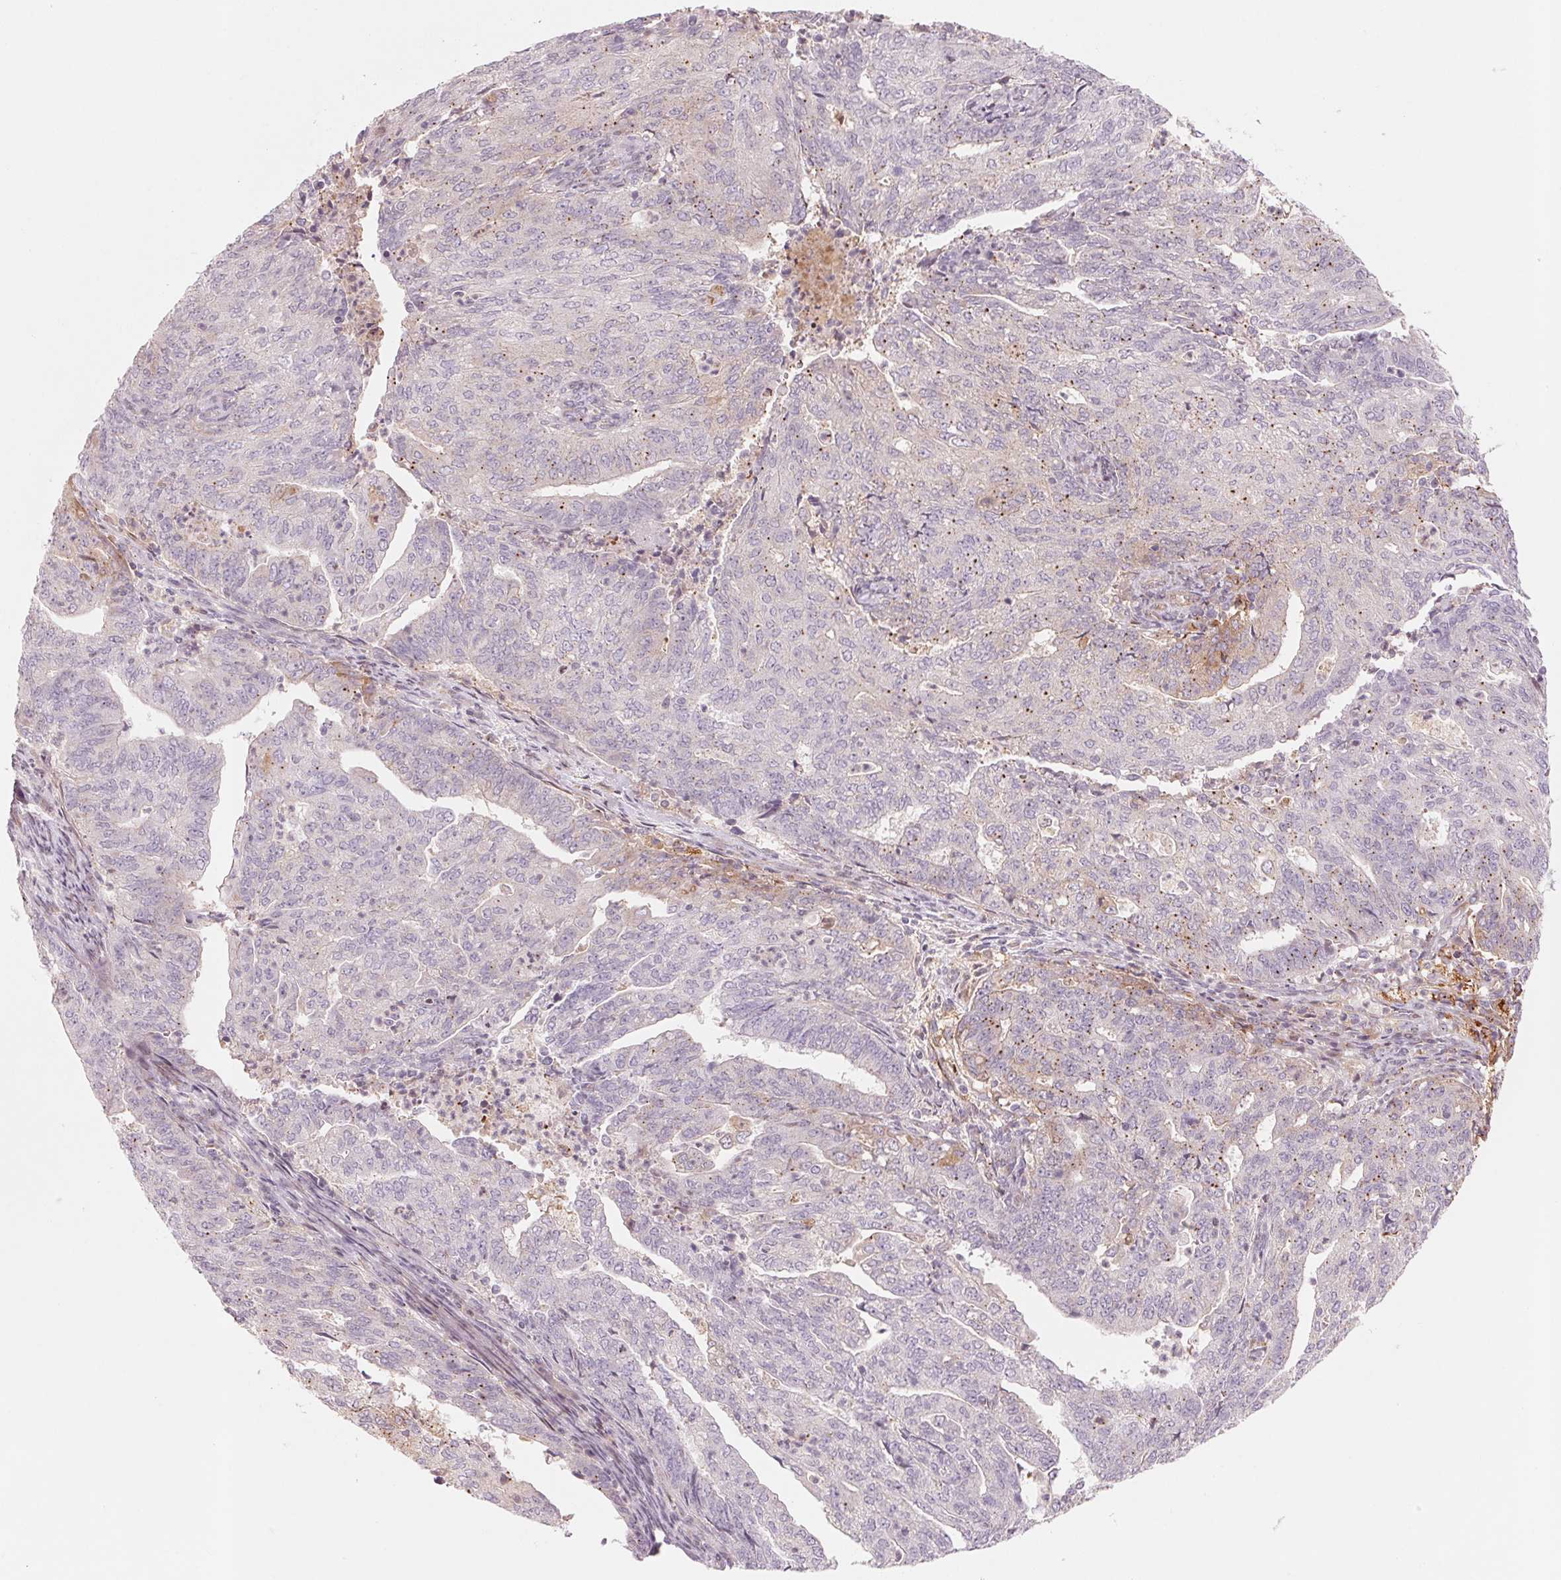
{"staining": {"intensity": "moderate", "quantity": "<25%", "location": "cytoplasmic/membranous"}, "tissue": "endometrial cancer", "cell_type": "Tumor cells", "image_type": "cancer", "snomed": [{"axis": "morphology", "description": "Adenocarcinoma, NOS"}, {"axis": "topography", "description": "Endometrium"}], "caption": "Endometrial cancer stained for a protein (brown) shows moderate cytoplasmic/membranous positive staining in approximately <25% of tumor cells.", "gene": "SLC17A4", "patient": {"sex": "female", "age": 82}}